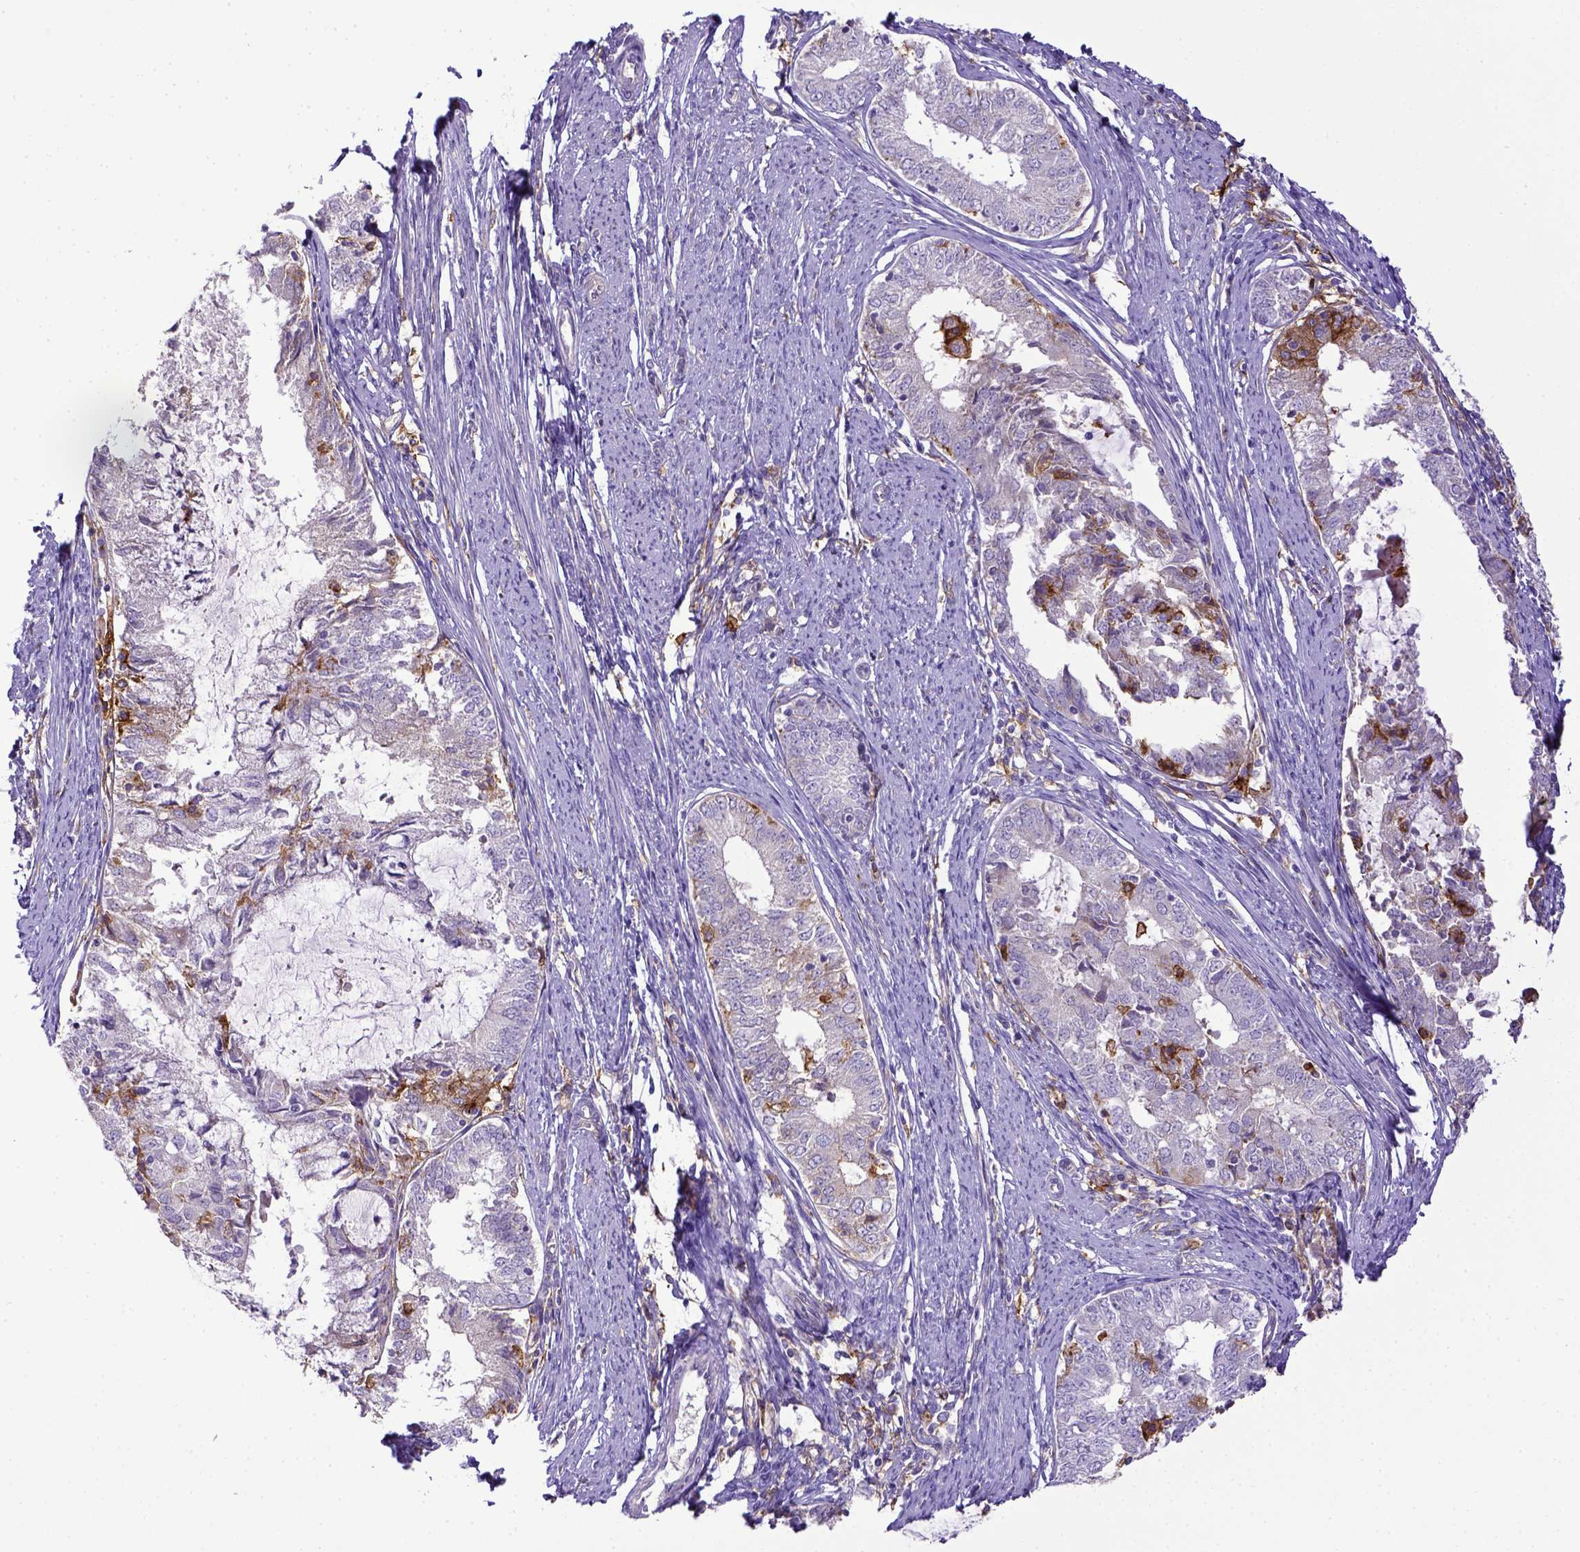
{"staining": {"intensity": "negative", "quantity": "none", "location": "none"}, "tissue": "endometrial cancer", "cell_type": "Tumor cells", "image_type": "cancer", "snomed": [{"axis": "morphology", "description": "Adenocarcinoma, NOS"}, {"axis": "topography", "description": "Endometrium"}], "caption": "There is no significant expression in tumor cells of adenocarcinoma (endometrial). (Immunohistochemistry, brightfield microscopy, high magnification).", "gene": "CD40", "patient": {"sex": "female", "age": 57}}